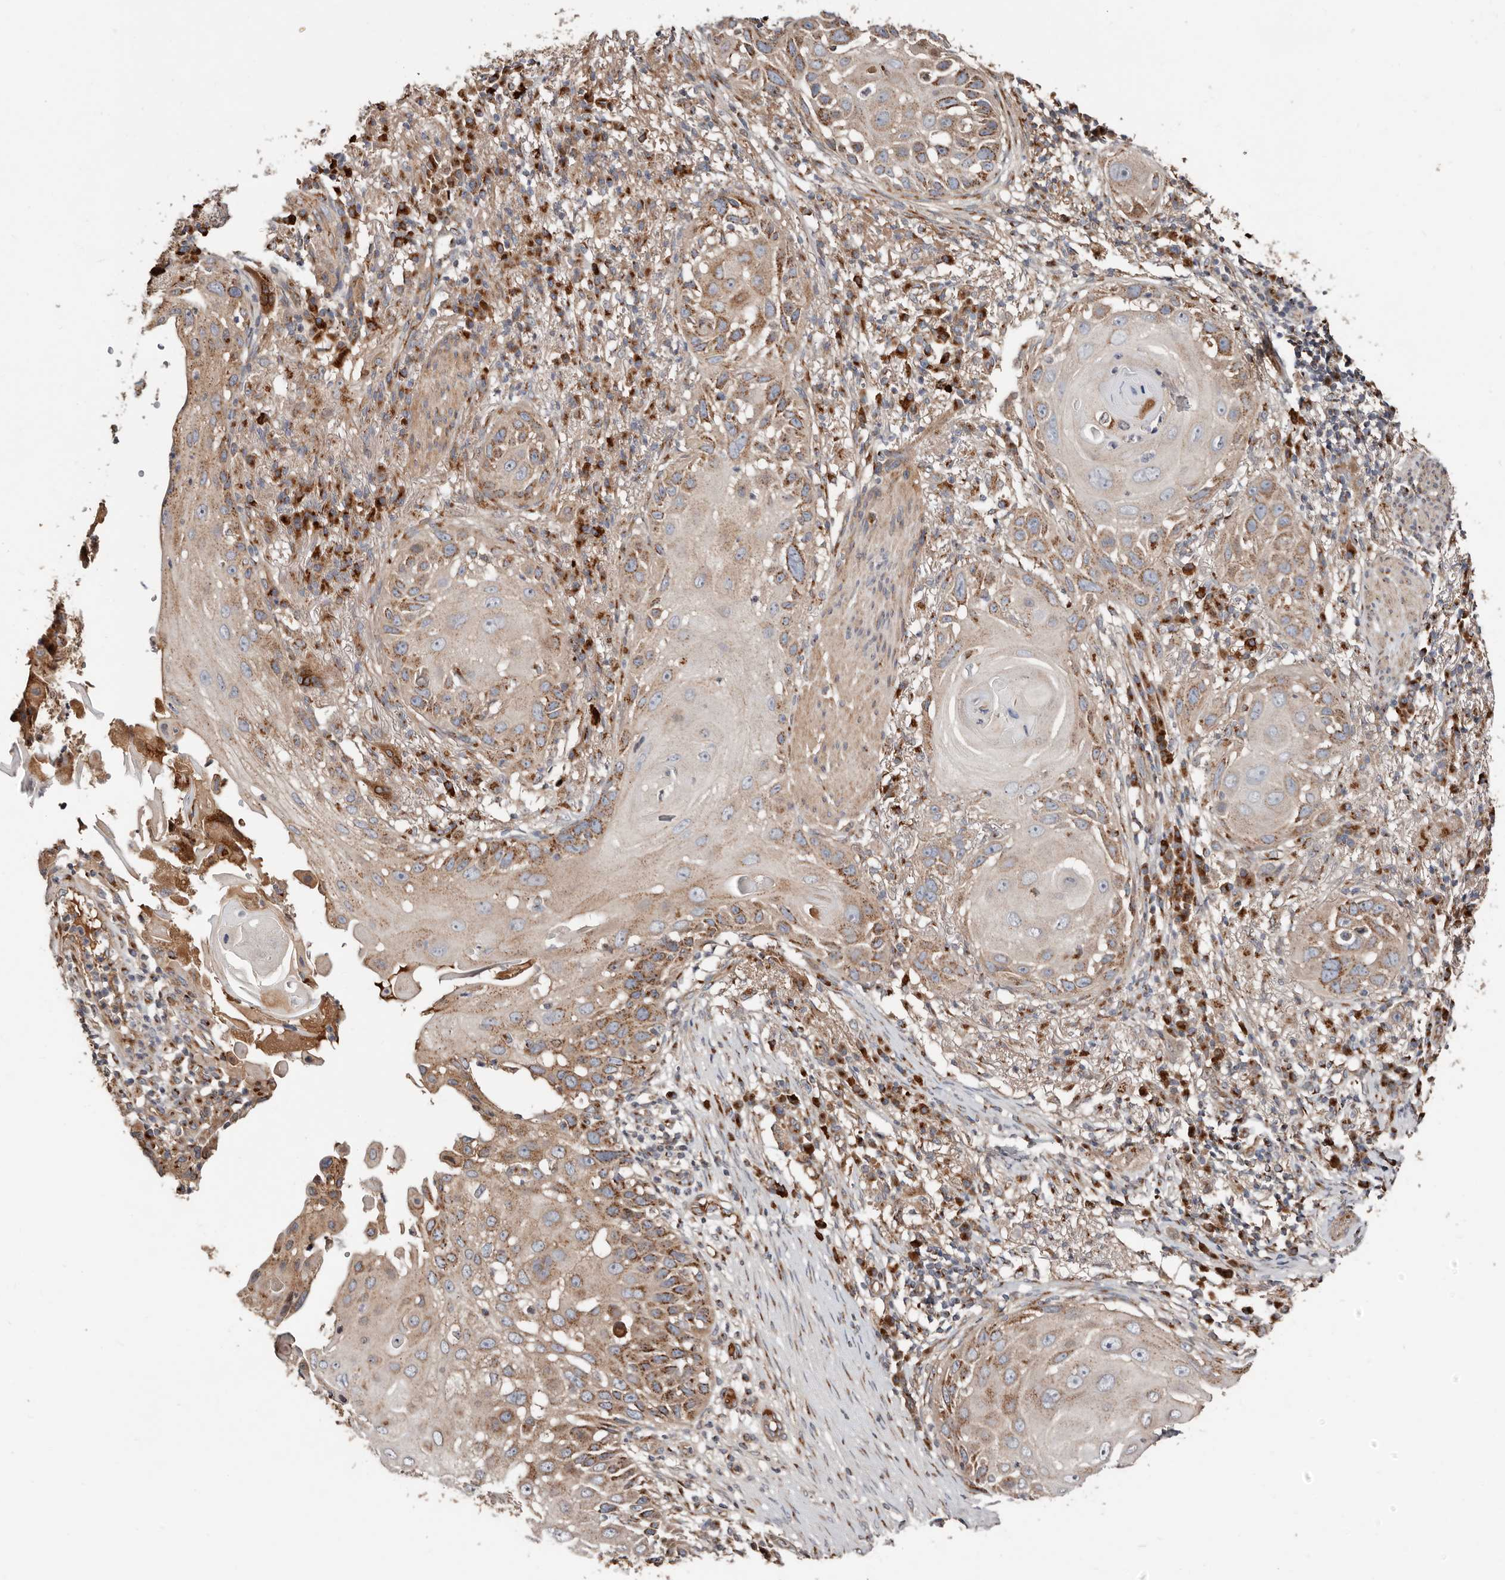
{"staining": {"intensity": "moderate", "quantity": ">75%", "location": "cytoplasmic/membranous"}, "tissue": "skin cancer", "cell_type": "Tumor cells", "image_type": "cancer", "snomed": [{"axis": "morphology", "description": "Squamous cell carcinoma, NOS"}, {"axis": "topography", "description": "Skin"}], "caption": "Immunohistochemistry of skin cancer demonstrates medium levels of moderate cytoplasmic/membranous expression in approximately >75% of tumor cells.", "gene": "COG1", "patient": {"sex": "female", "age": 44}}